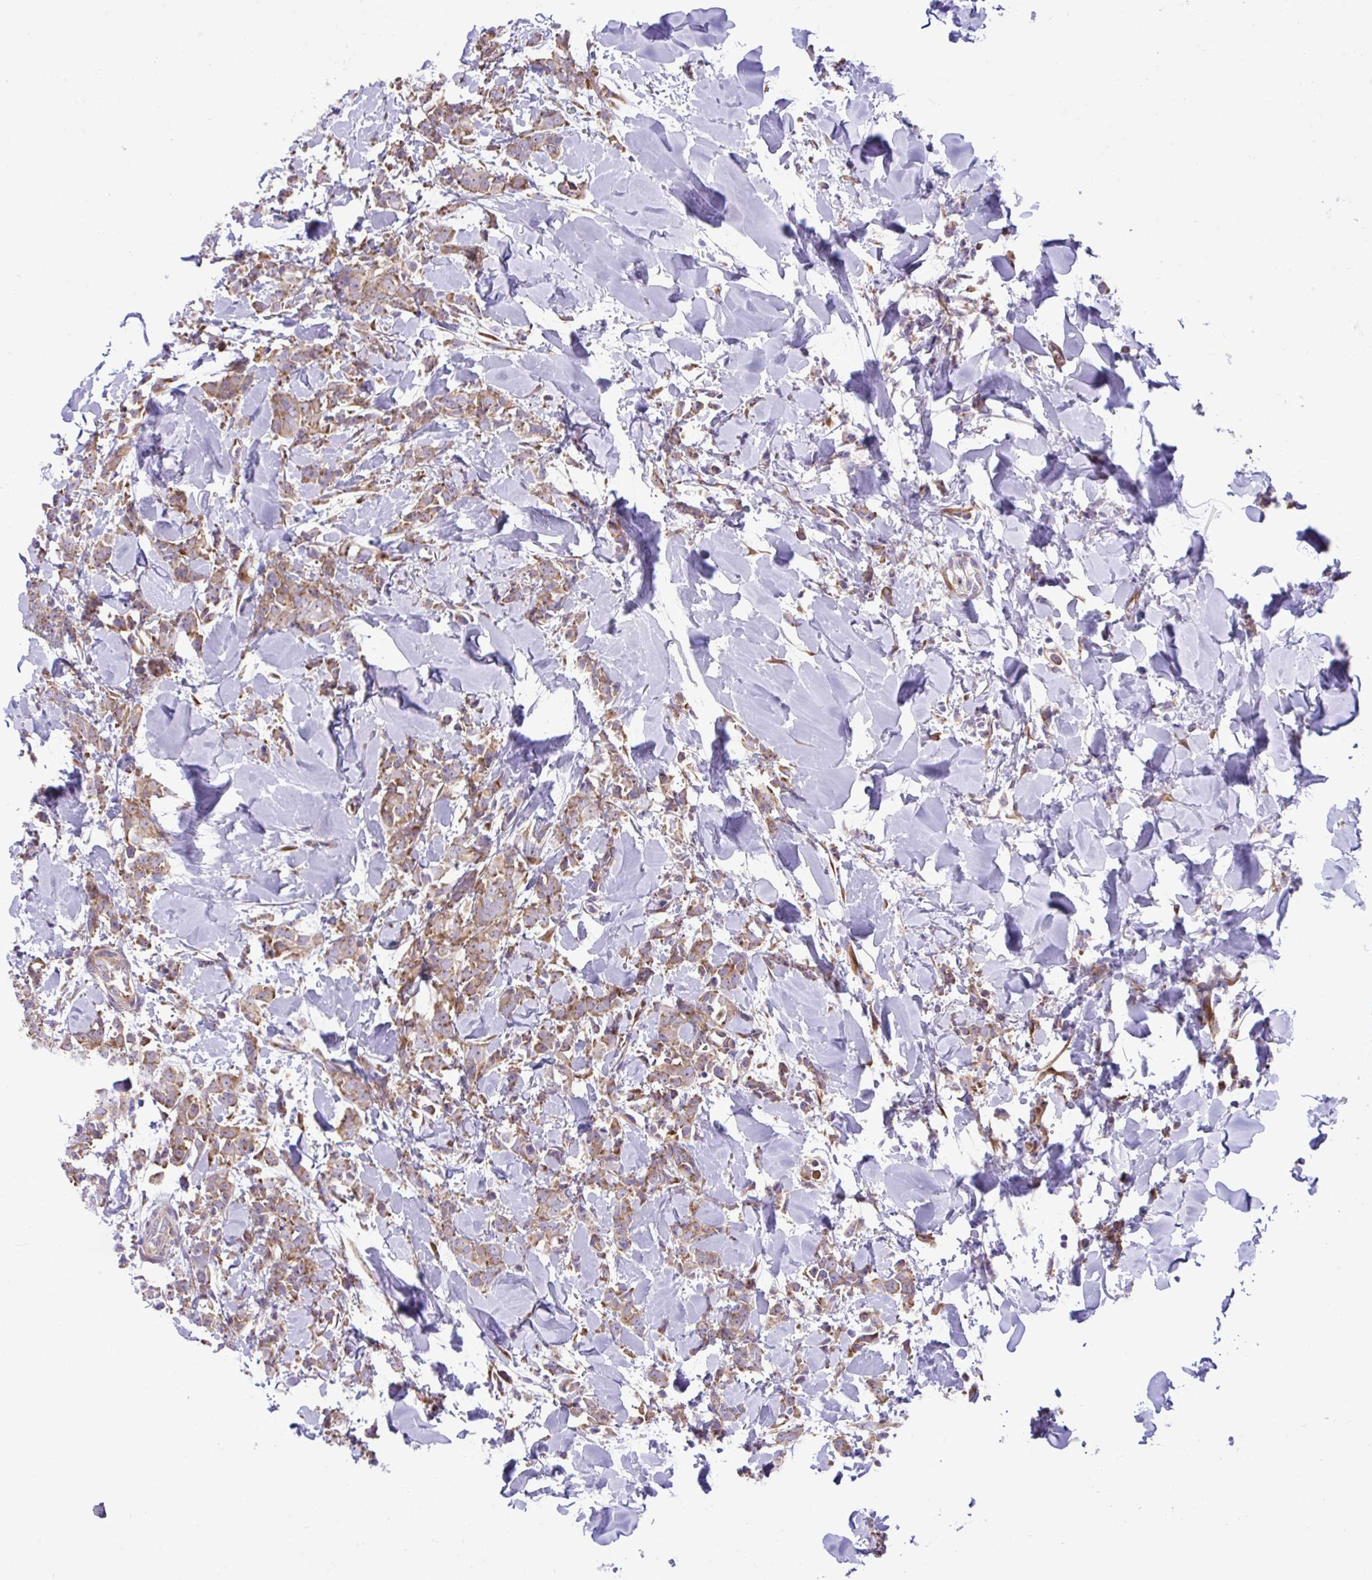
{"staining": {"intensity": "moderate", "quantity": ">75%", "location": "cytoplasmic/membranous"}, "tissue": "breast cancer", "cell_type": "Tumor cells", "image_type": "cancer", "snomed": [{"axis": "morphology", "description": "Lobular carcinoma"}, {"axis": "topography", "description": "Breast"}], "caption": "Lobular carcinoma (breast) stained with a protein marker shows moderate staining in tumor cells.", "gene": "RPL7", "patient": {"sex": "female", "age": 91}}